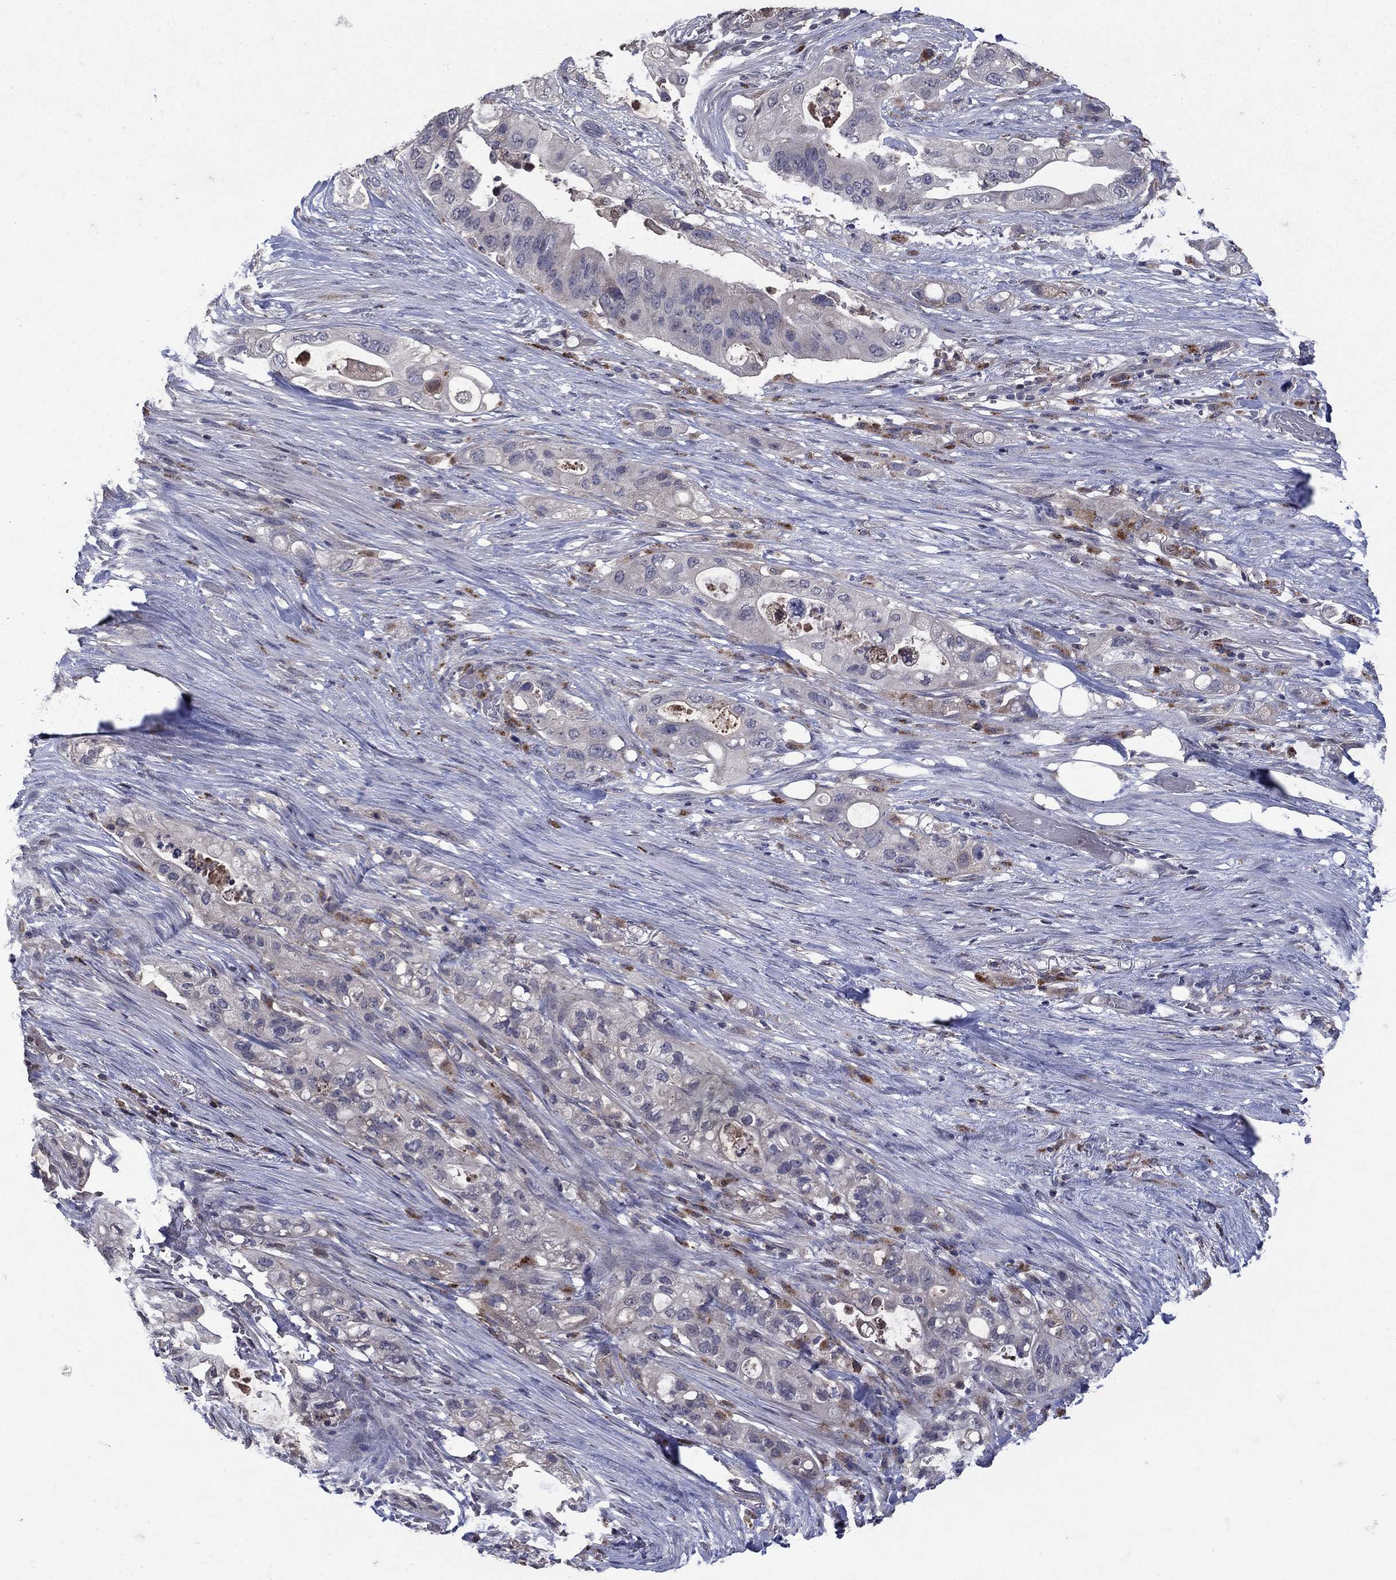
{"staining": {"intensity": "negative", "quantity": "none", "location": "none"}, "tissue": "pancreatic cancer", "cell_type": "Tumor cells", "image_type": "cancer", "snomed": [{"axis": "morphology", "description": "Adenocarcinoma, NOS"}, {"axis": "topography", "description": "Pancreas"}], "caption": "Micrograph shows no protein staining in tumor cells of pancreatic cancer tissue. (Immunohistochemistry (ihc), brightfield microscopy, high magnification).", "gene": "NPC2", "patient": {"sex": "female", "age": 72}}